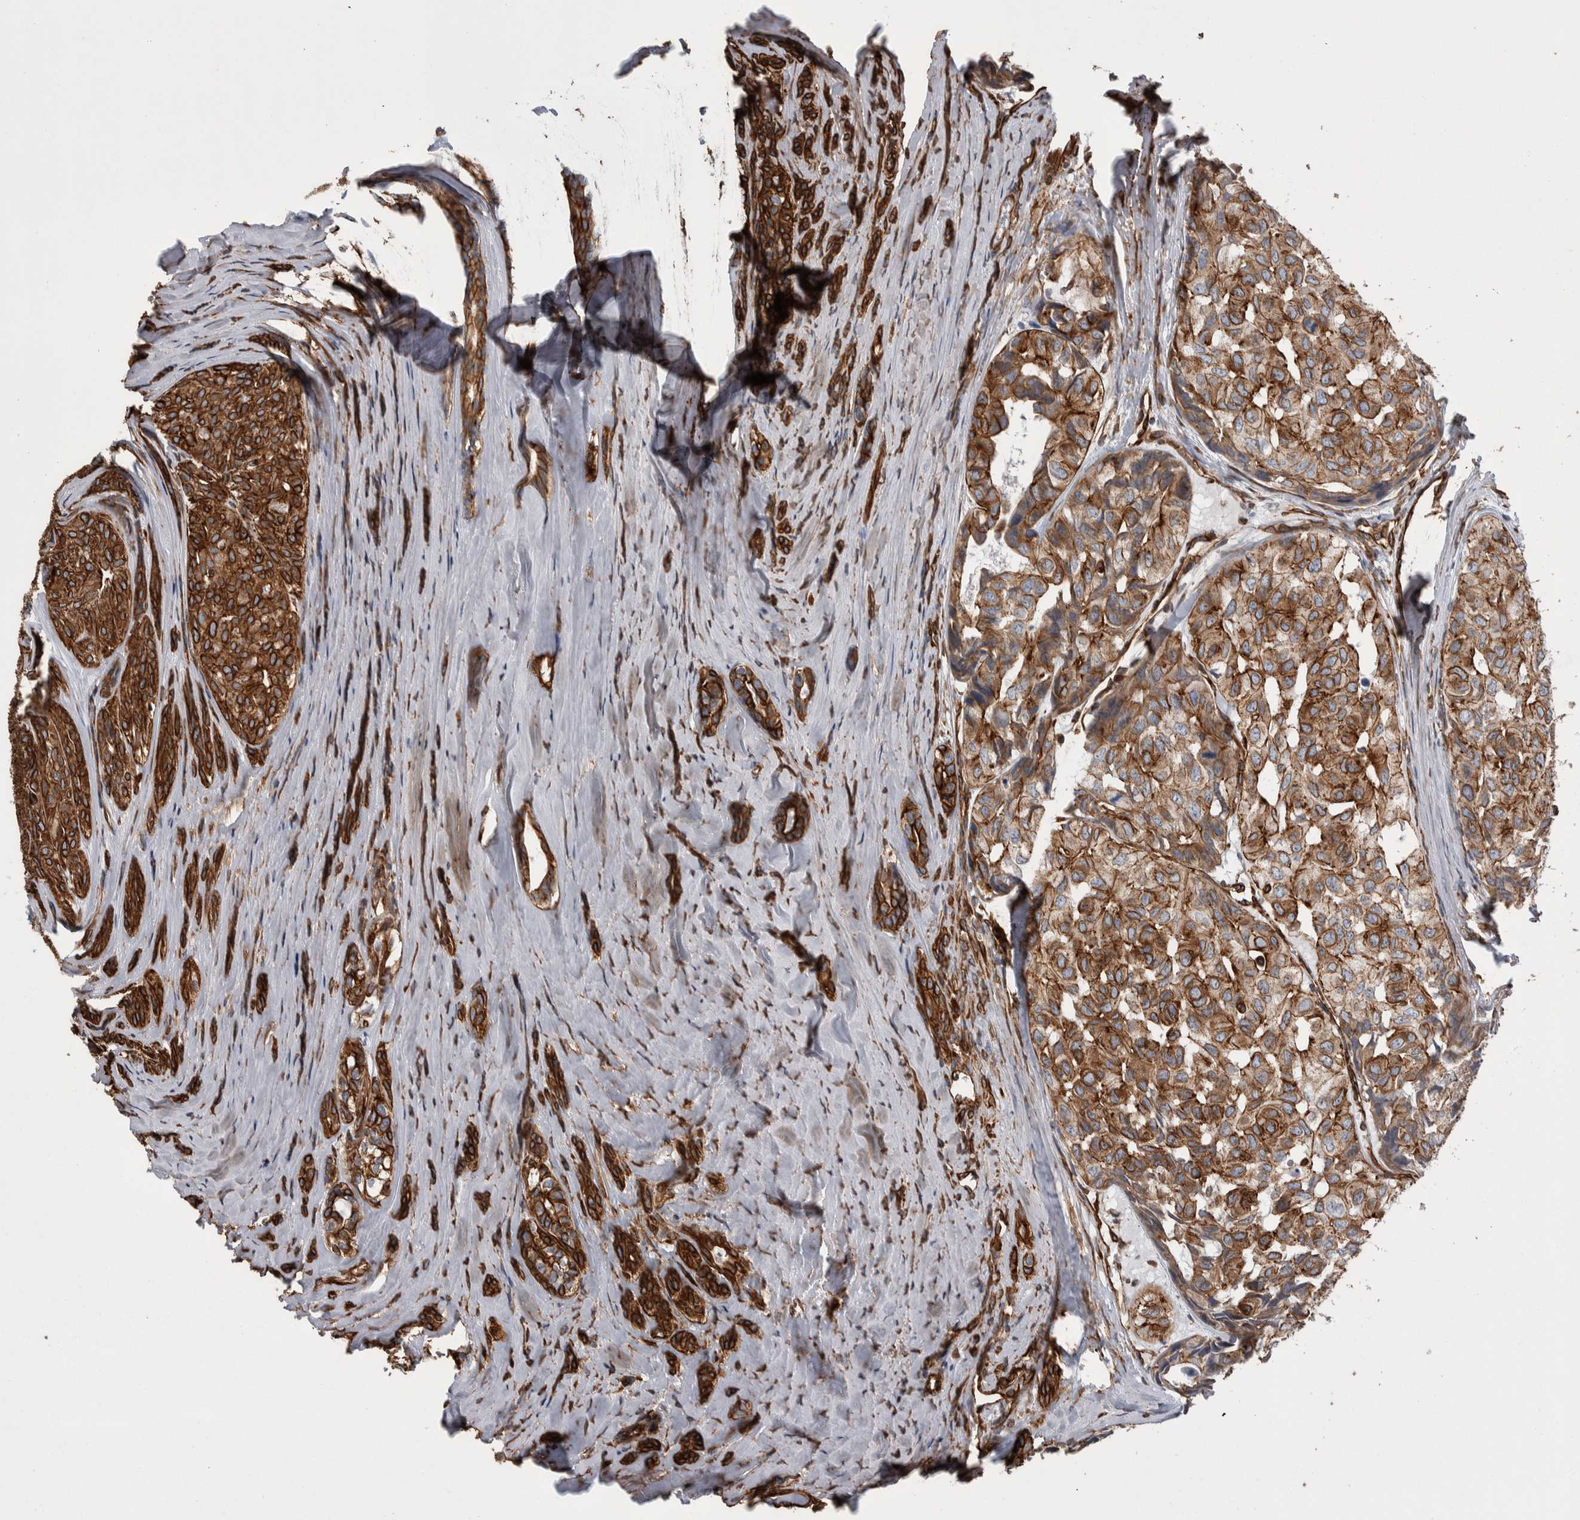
{"staining": {"intensity": "strong", "quantity": ">75%", "location": "cytoplasmic/membranous"}, "tissue": "head and neck cancer", "cell_type": "Tumor cells", "image_type": "cancer", "snomed": [{"axis": "morphology", "description": "Adenocarcinoma, NOS"}, {"axis": "topography", "description": "Salivary gland, NOS"}, {"axis": "topography", "description": "Head-Neck"}], "caption": "The image reveals staining of head and neck adenocarcinoma, revealing strong cytoplasmic/membranous protein staining (brown color) within tumor cells.", "gene": "KIF12", "patient": {"sex": "female", "age": 76}}